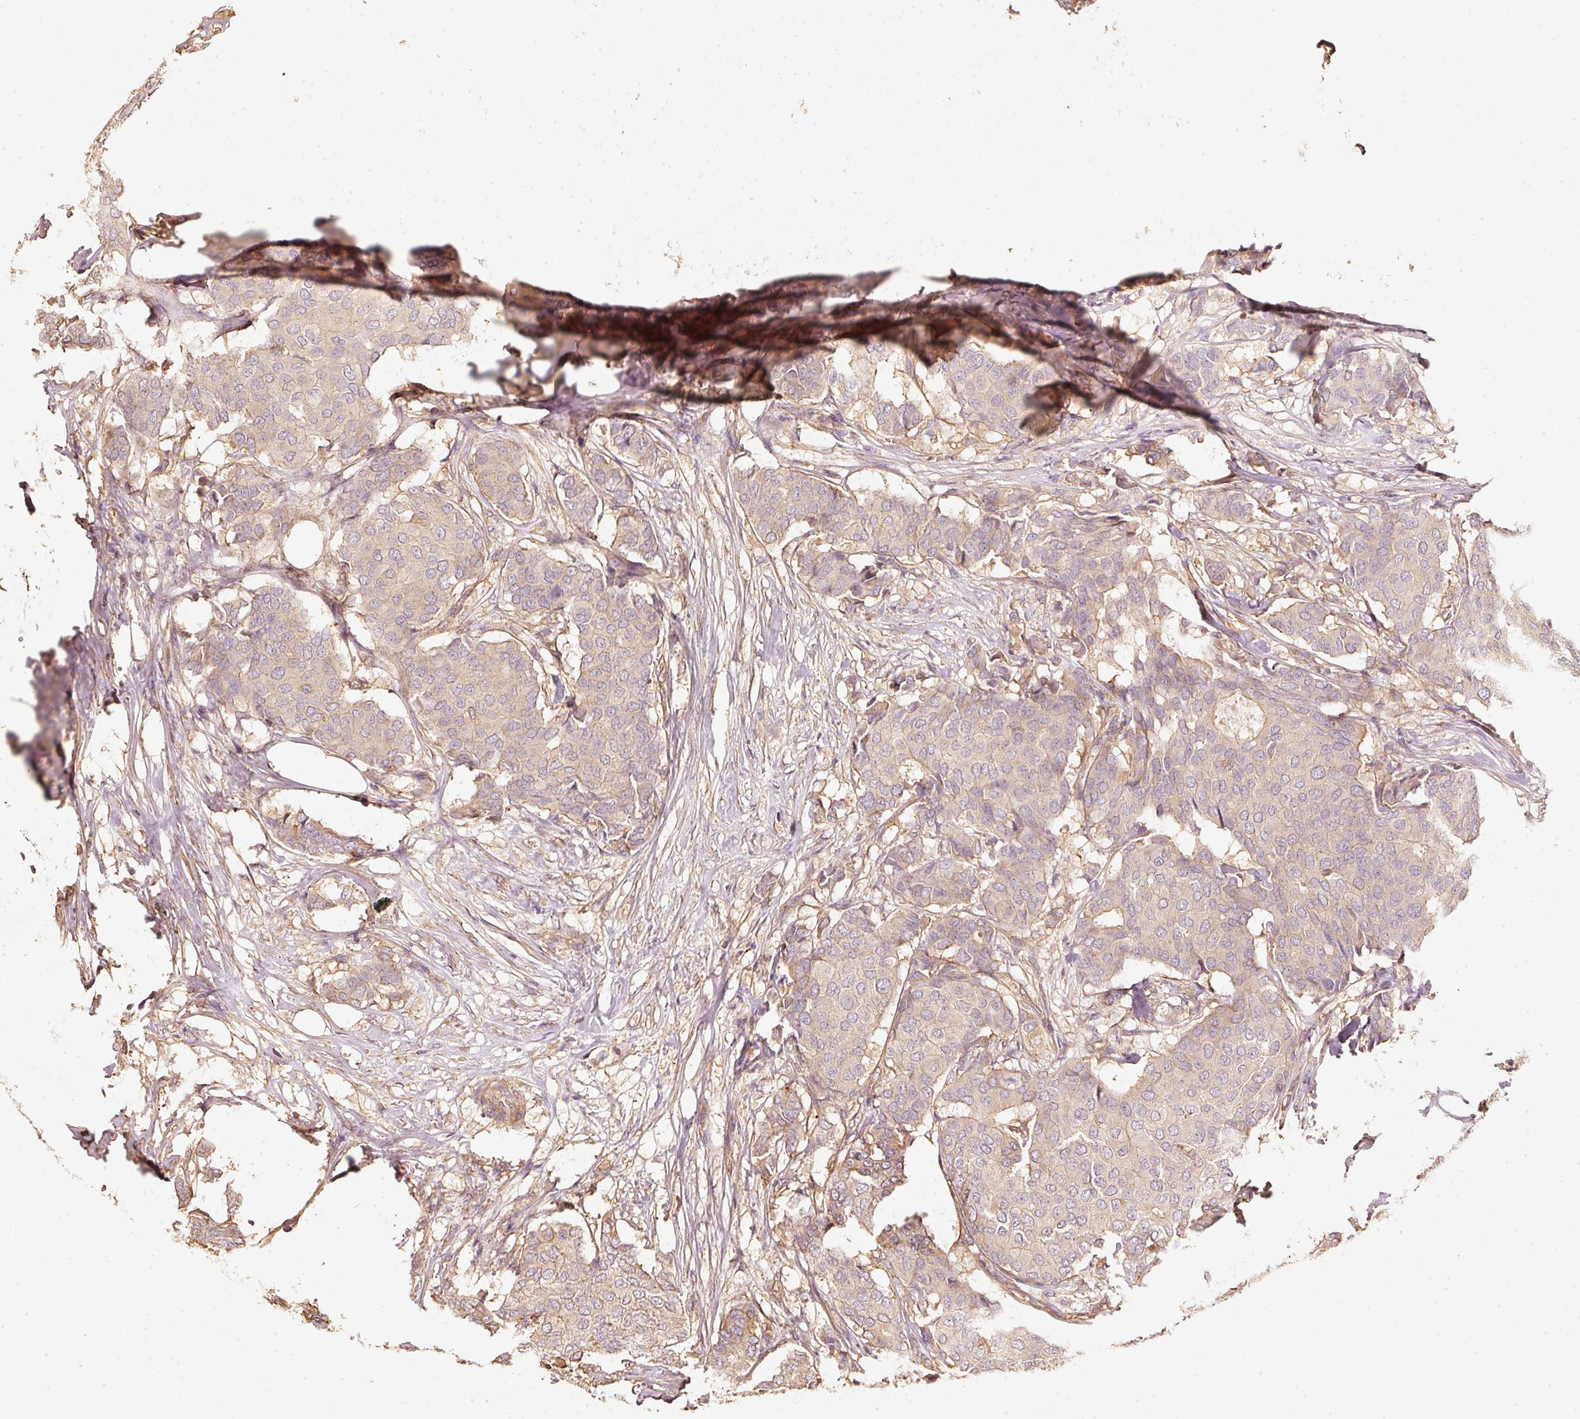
{"staining": {"intensity": "weak", "quantity": ">75%", "location": "cytoplasmic/membranous"}, "tissue": "breast cancer", "cell_type": "Tumor cells", "image_type": "cancer", "snomed": [{"axis": "morphology", "description": "Duct carcinoma"}, {"axis": "topography", "description": "Breast"}], "caption": "Immunohistochemical staining of breast cancer (intraductal carcinoma) reveals low levels of weak cytoplasmic/membranous staining in approximately >75% of tumor cells. (Stains: DAB (3,3'-diaminobenzidine) in brown, nuclei in blue, Microscopy: brightfield microscopy at high magnification).", "gene": "CEP95", "patient": {"sex": "female", "age": 75}}